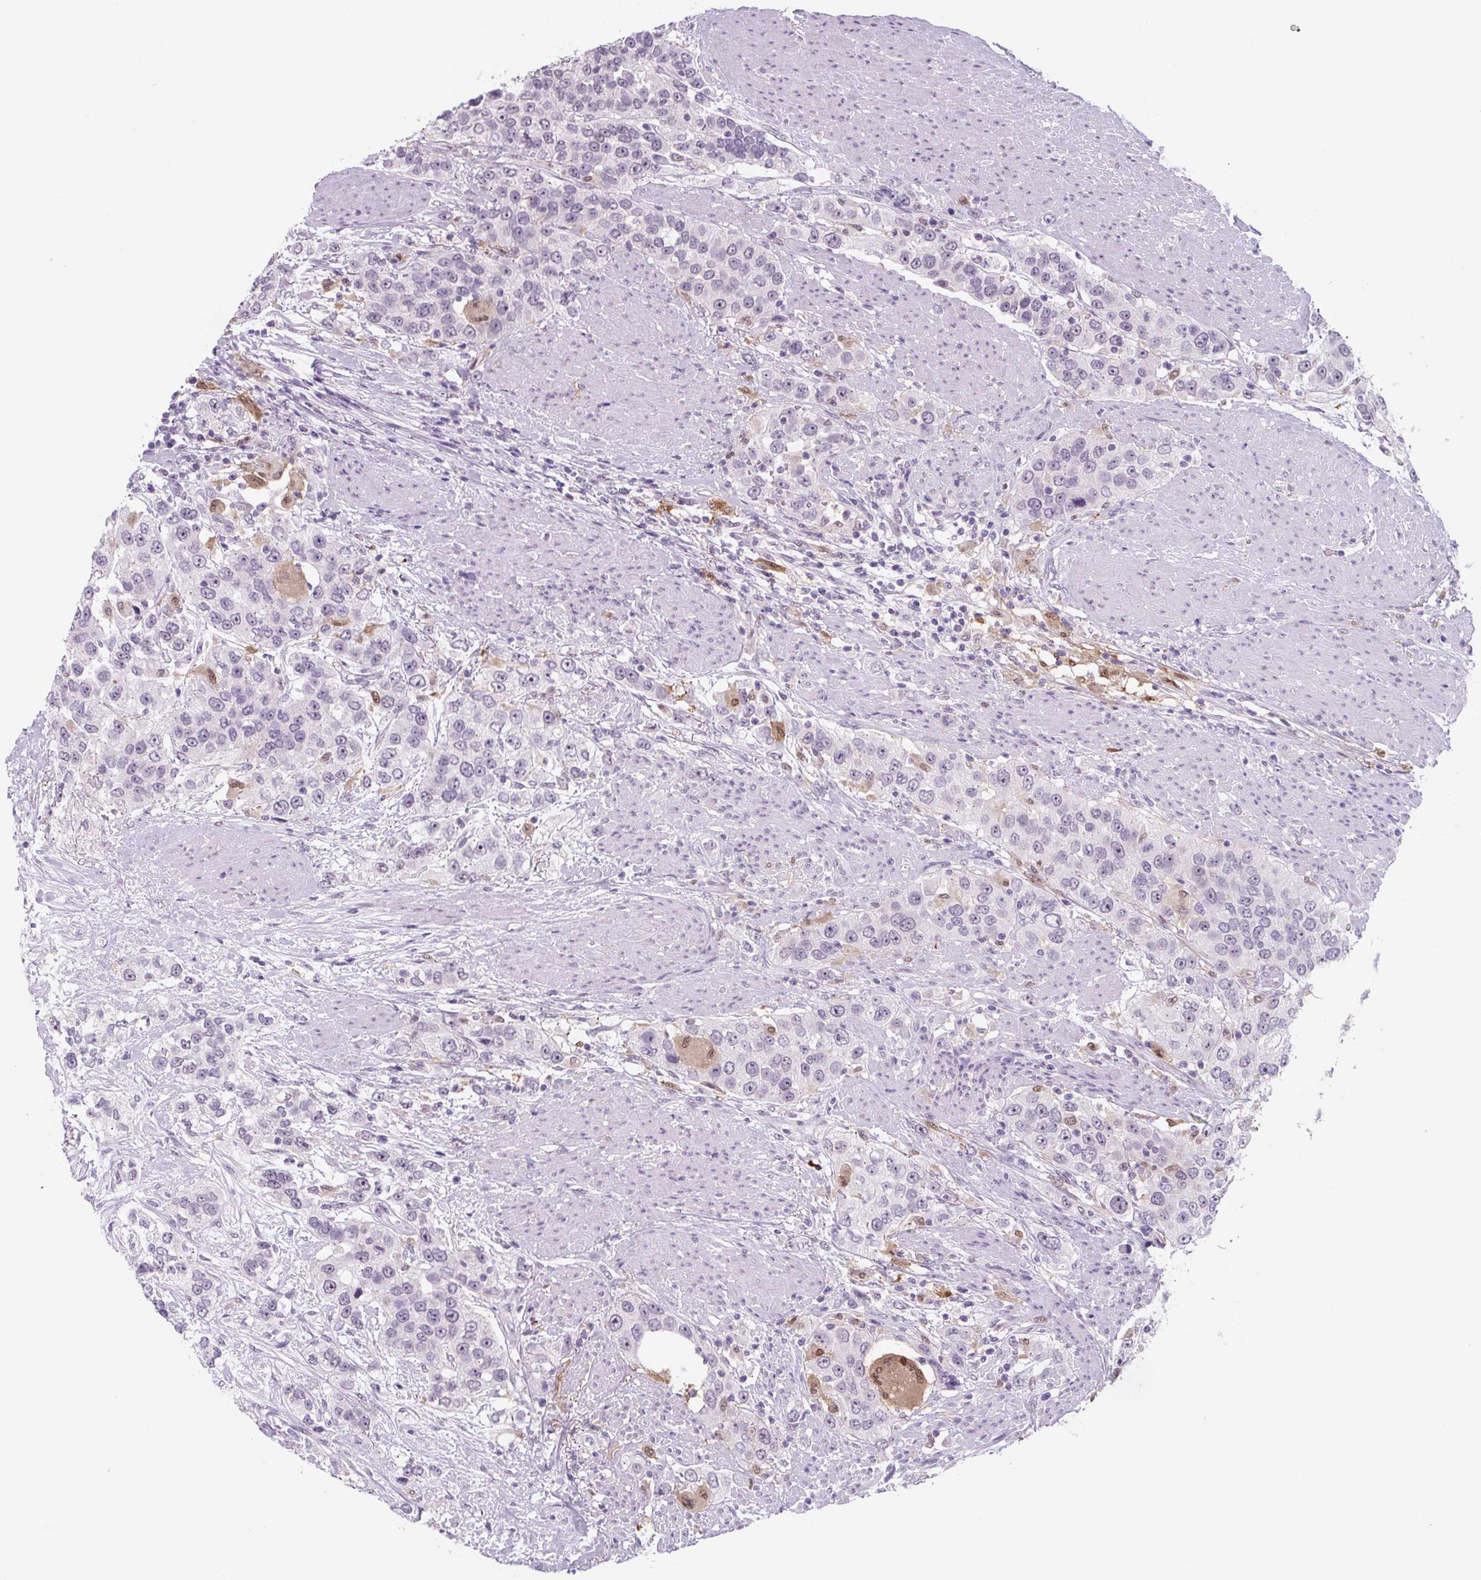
{"staining": {"intensity": "moderate", "quantity": "<25%", "location": "cytoplasmic/membranous,nuclear"}, "tissue": "urothelial cancer", "cell_type": "Tumor cells", "image_type": "cancer", "snomed": [{"axis": "morphology", "description": "Urothelial carcinoma, High grade"}, {"axis": "topography", "description": "Urinary bladder"}], "caption": "IHC staining of urothelial cancer, which exhibits low levels of moderate cytoplasmic/membranous and nuclear expression in approximately <25% of tumor cells indicating moderate cytoplasmic/membranous and nuclear protein expression. The staining was performed using DAB (brown) for protein detection and nuclei were counterstained in hematoxylin (blue).", "gene": "TNFRSF8", "patient": {"sex": "female", "age": 80}}